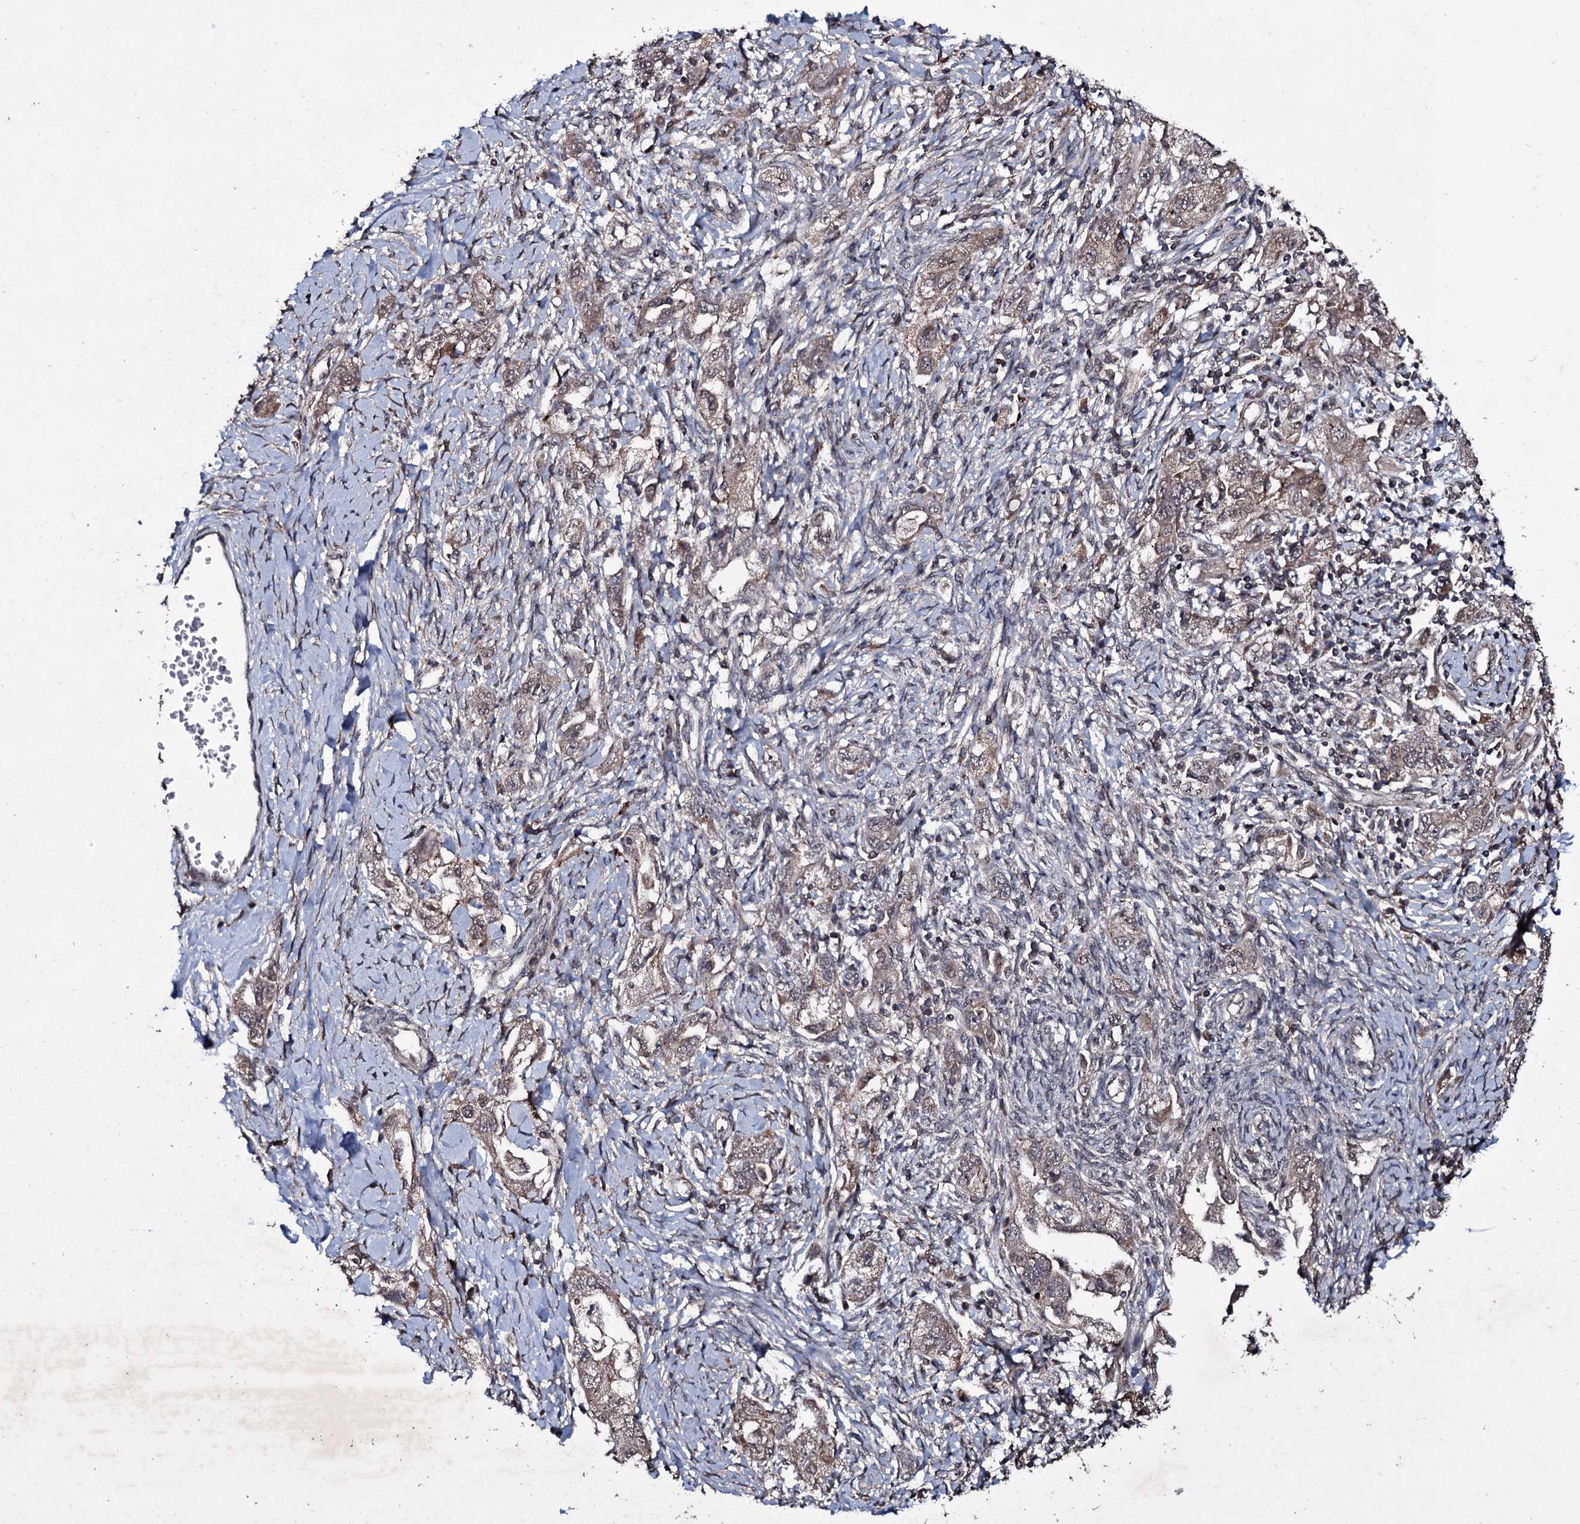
{"staining": {"intensity": "weak", "quantity": ">75%", "location": "cytoplasmic/membranous"}, "tissue": "ovarian cancer", "cell_type": "Tumor cells", "image_type": "cancer", "snomed": [{"axis": "morphology", "description": "Carcinoma, NOS"}, {"axis": "morphology", "description": "Cystadenocarcinoma, serous, NOS"}, {"axis": "topography", "description": "Ovary"}], "caption": "Ovarian cancer tissue demonstrates weak cytoplasmic/membranous staining in about >75% of tumor cells, visualized by immunohistochemistry.", "gene": "MRPS31", "patient": {"sex": "female", "age": 69}}